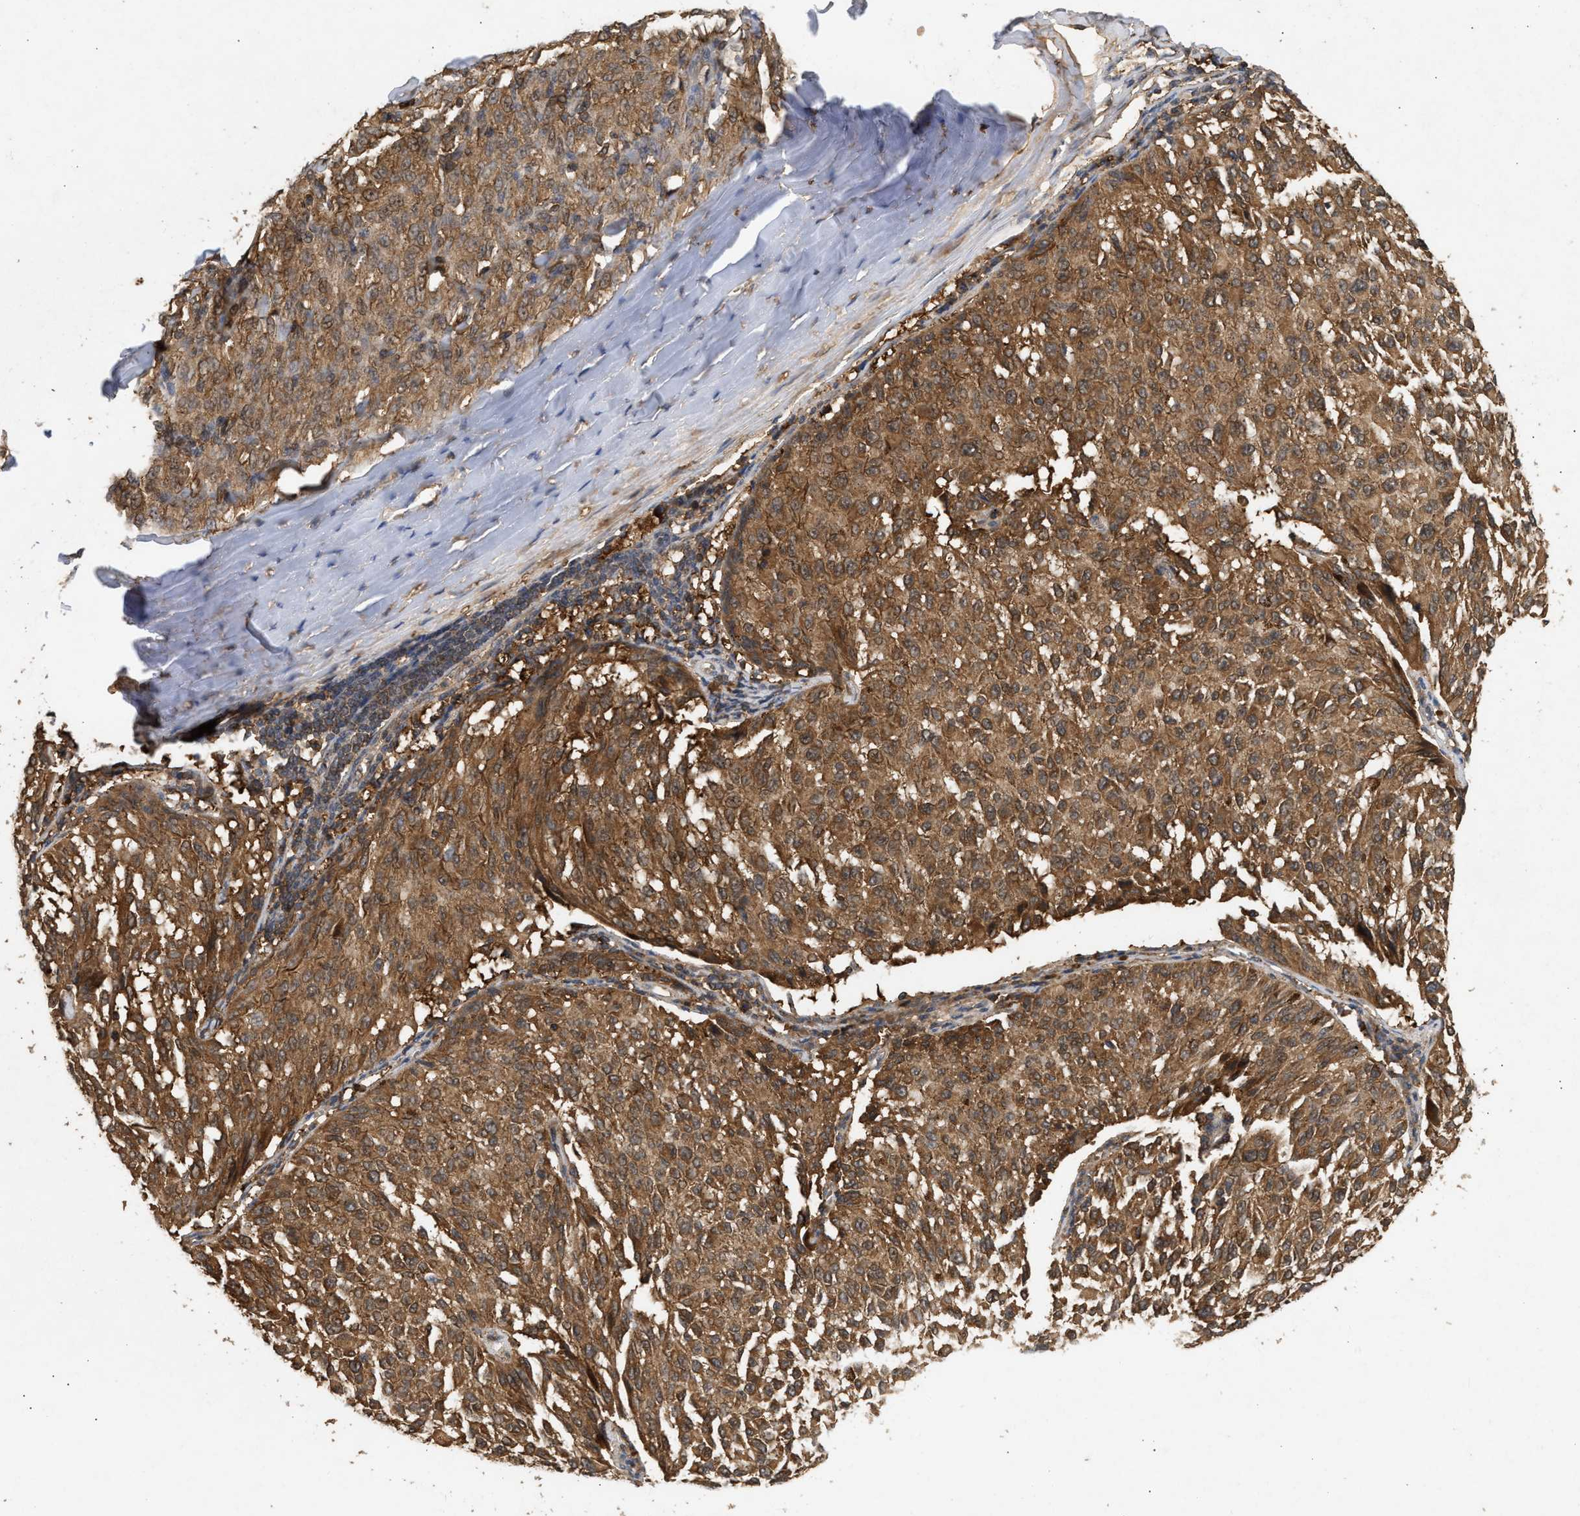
{"staining": {"intensity": "strong", "quantity": ">75%", "location": "cytoplasmic/membranous,nuclear"}, "tissue": "melanoma", "cell_type": "Tumor cells", "image_type": "cancer", "snomed": [{"axis": "morphology", "description": "Malignant melanoma, NOS"}, {"axis": "topography", "description": "Skin"}], "caption": "Immunohistochemistry (IHC) of malignant melanoma demonstrates high levels of strong cytoplasmic/membranous and nuclear staining in approximately >75% of tumor cells.", "gene": "FITM1", "patient": {"sex": "female", "age": 72}}